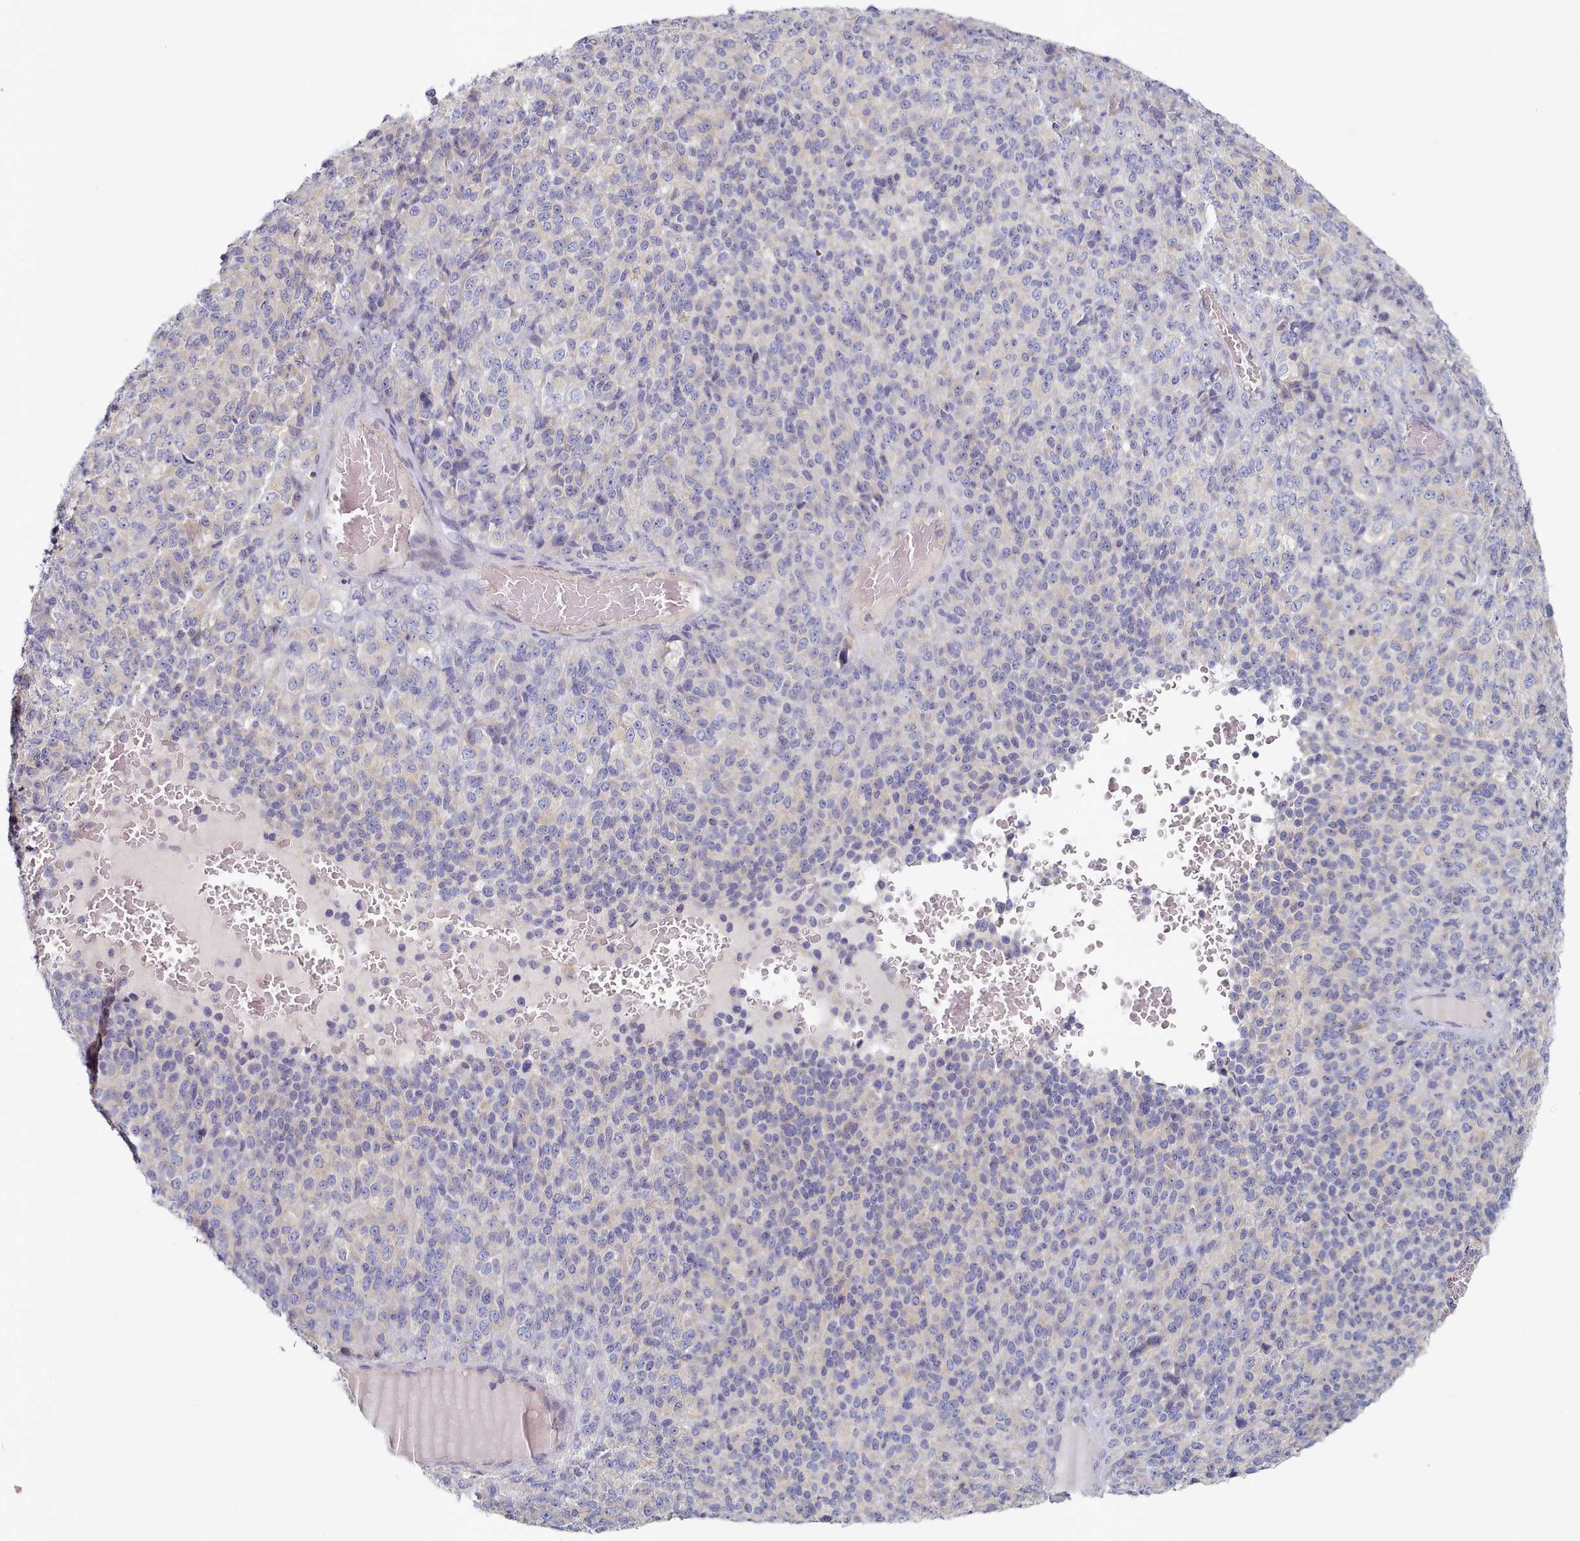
{"staining": {"intensity": "negative", "quantity": "none", "location": "none"}, "tissue": "melanoma", "cell_type": "Tumor cells", "image_type": "cancer", "snomed": [{"axis": "morphology", "description": "Malignant melanoma, Metastatic site"}, {"axis": "topography", "description": "Brain"}], "caption": "The image exhibits no significant staining in tumor cells of malignant melanoma (metastatic site). (Immunohistochemistry, brightfield microscopy, high magnification).", "gene": "TYW1B", "patient": {"sex": "female", "age": 56}}